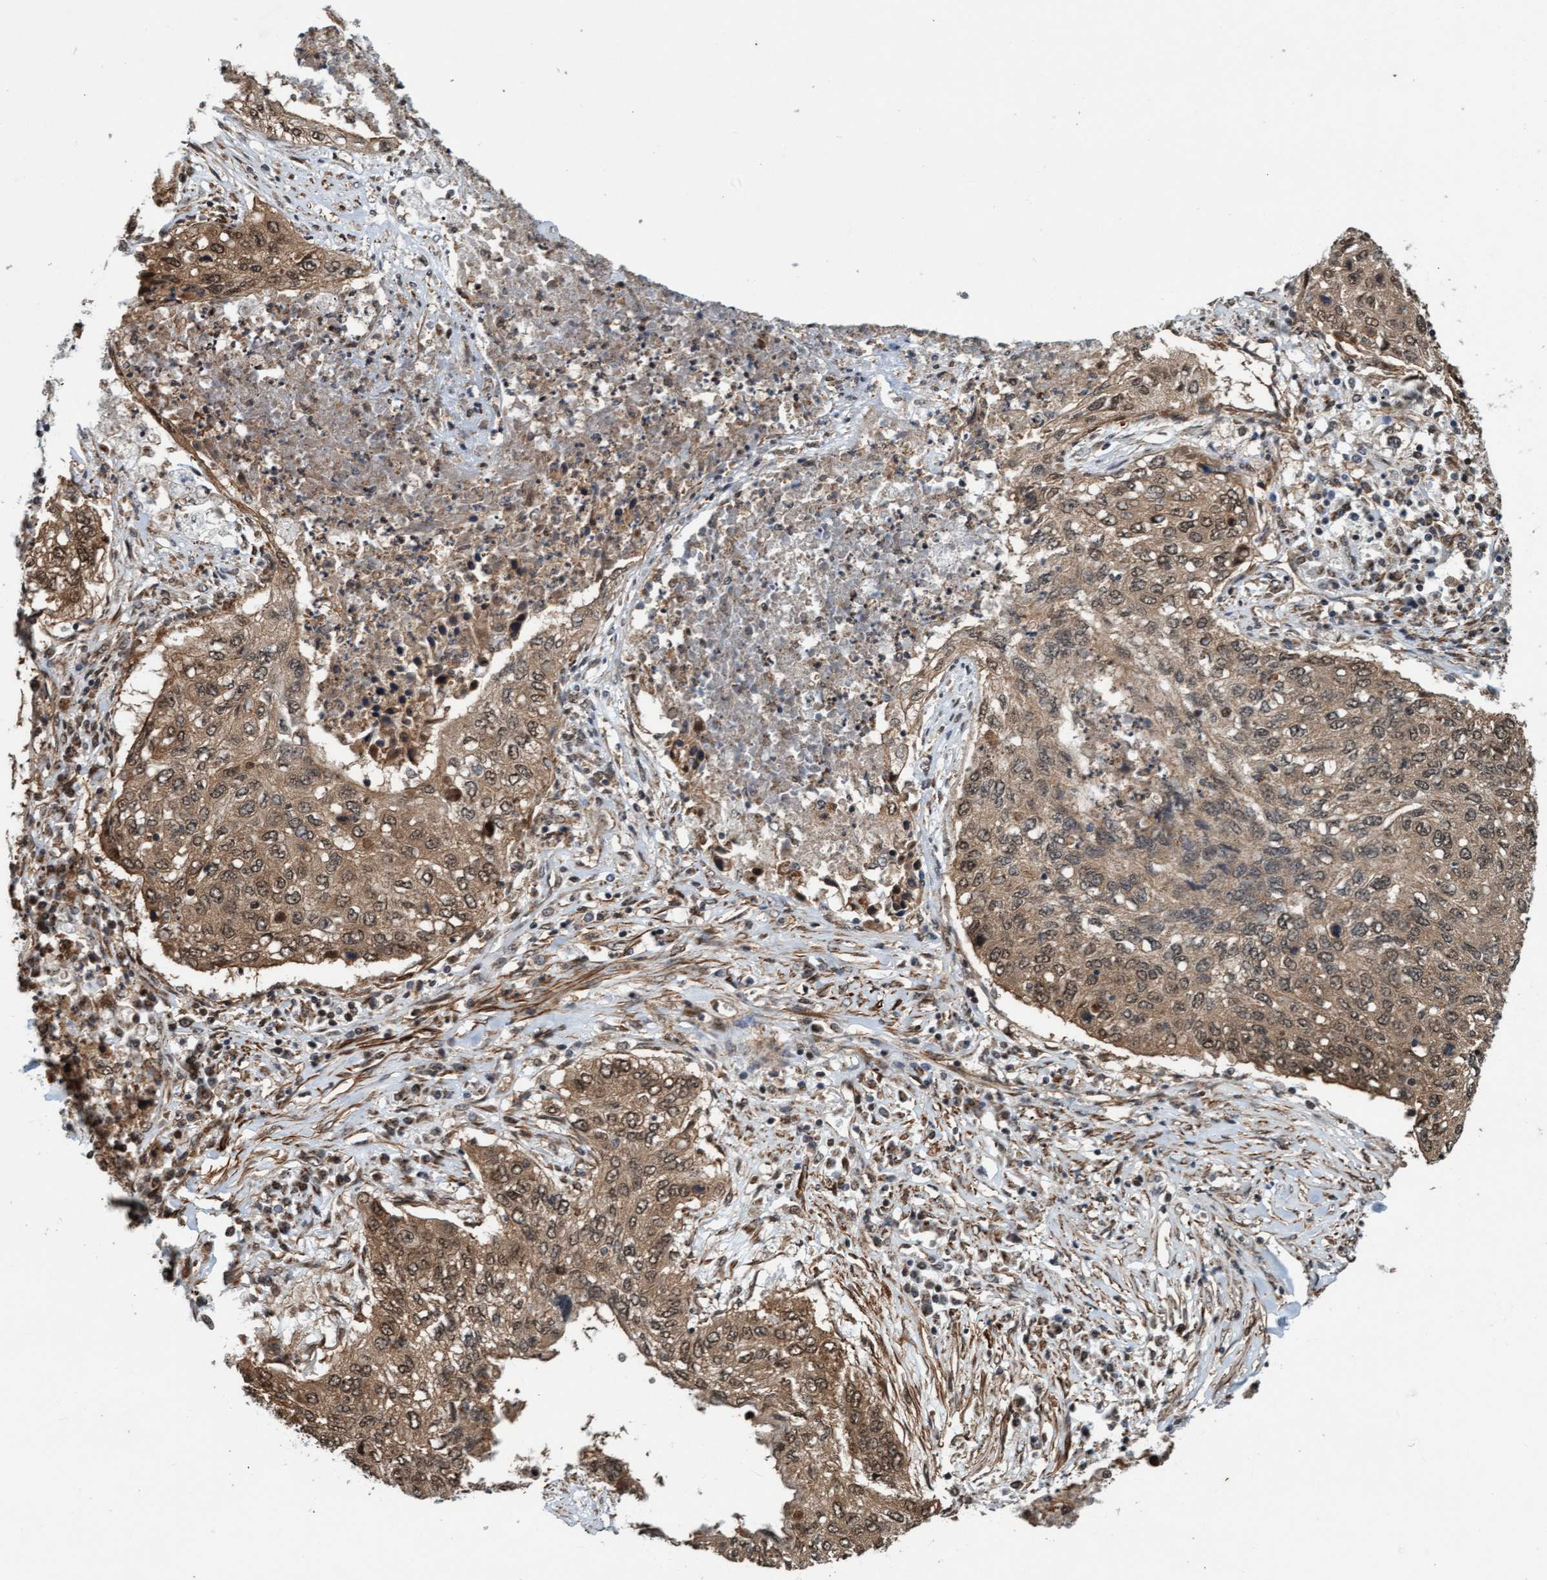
{"staining": {"intensity": "moderate", "quantity": ">75%", "location": "cytoplasmic/membranous,nuclear"}, "tissue": "lung cancer", "cell_type": "Tumor cells", "image_type": "cancer", "snomed": [{"axis": "morphology", "description": "Squamous cell carcinoma, NOS"}, {"axis": "topography", "description": "Lung"}], "caption": "Human lung cancer (squamous cell carcinoma) stained for a protein (brown) demonstrates moderate cytoplasmic/membranous and nuclear positive staining in about >75% of tumor cells.", "gene": "STXBP4", "patient": {"sex": "female", "age": 63}}